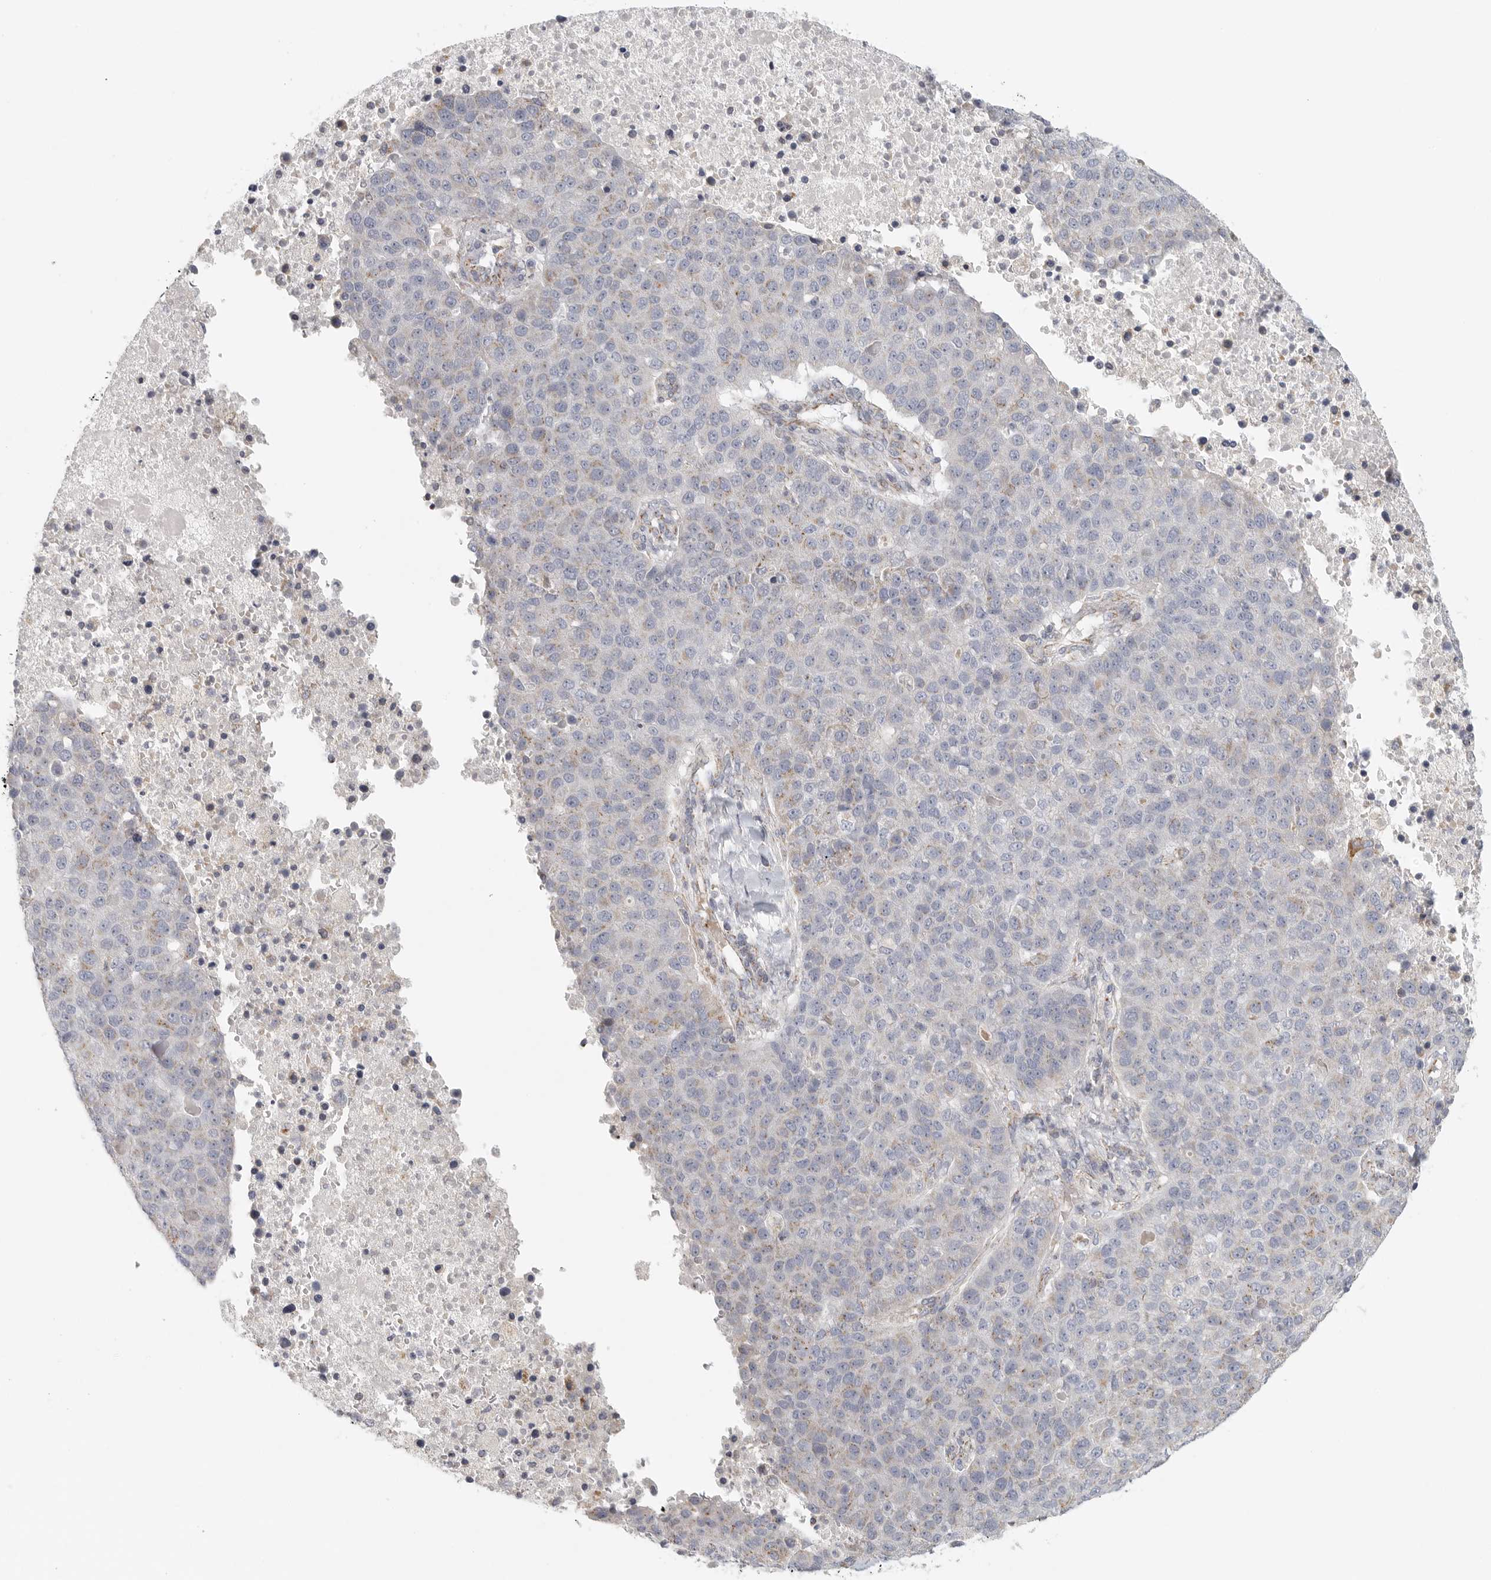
{"staining": {"intensity": "negative", "quantity": "none", "location": "none"}, "tissue": "pancreatic cancer", "cell_type": "Tumor cells", "image_type": "cancer", "snomed": [{"axis": "morphology", "description": "Adenocarcinoma, NOS"}, {"axis": "topography", "description": "Pancreas"}], "caption": "High magnification brightfield microscopy of pancreatic cancer (adenocarcinoma) stained with DAB (brown) and counterstained with hematoxylin (blue): tumor cells show no significant positivity.", "gene": "SLC25A26", "patient": {"sex": "female", "age": 61}}